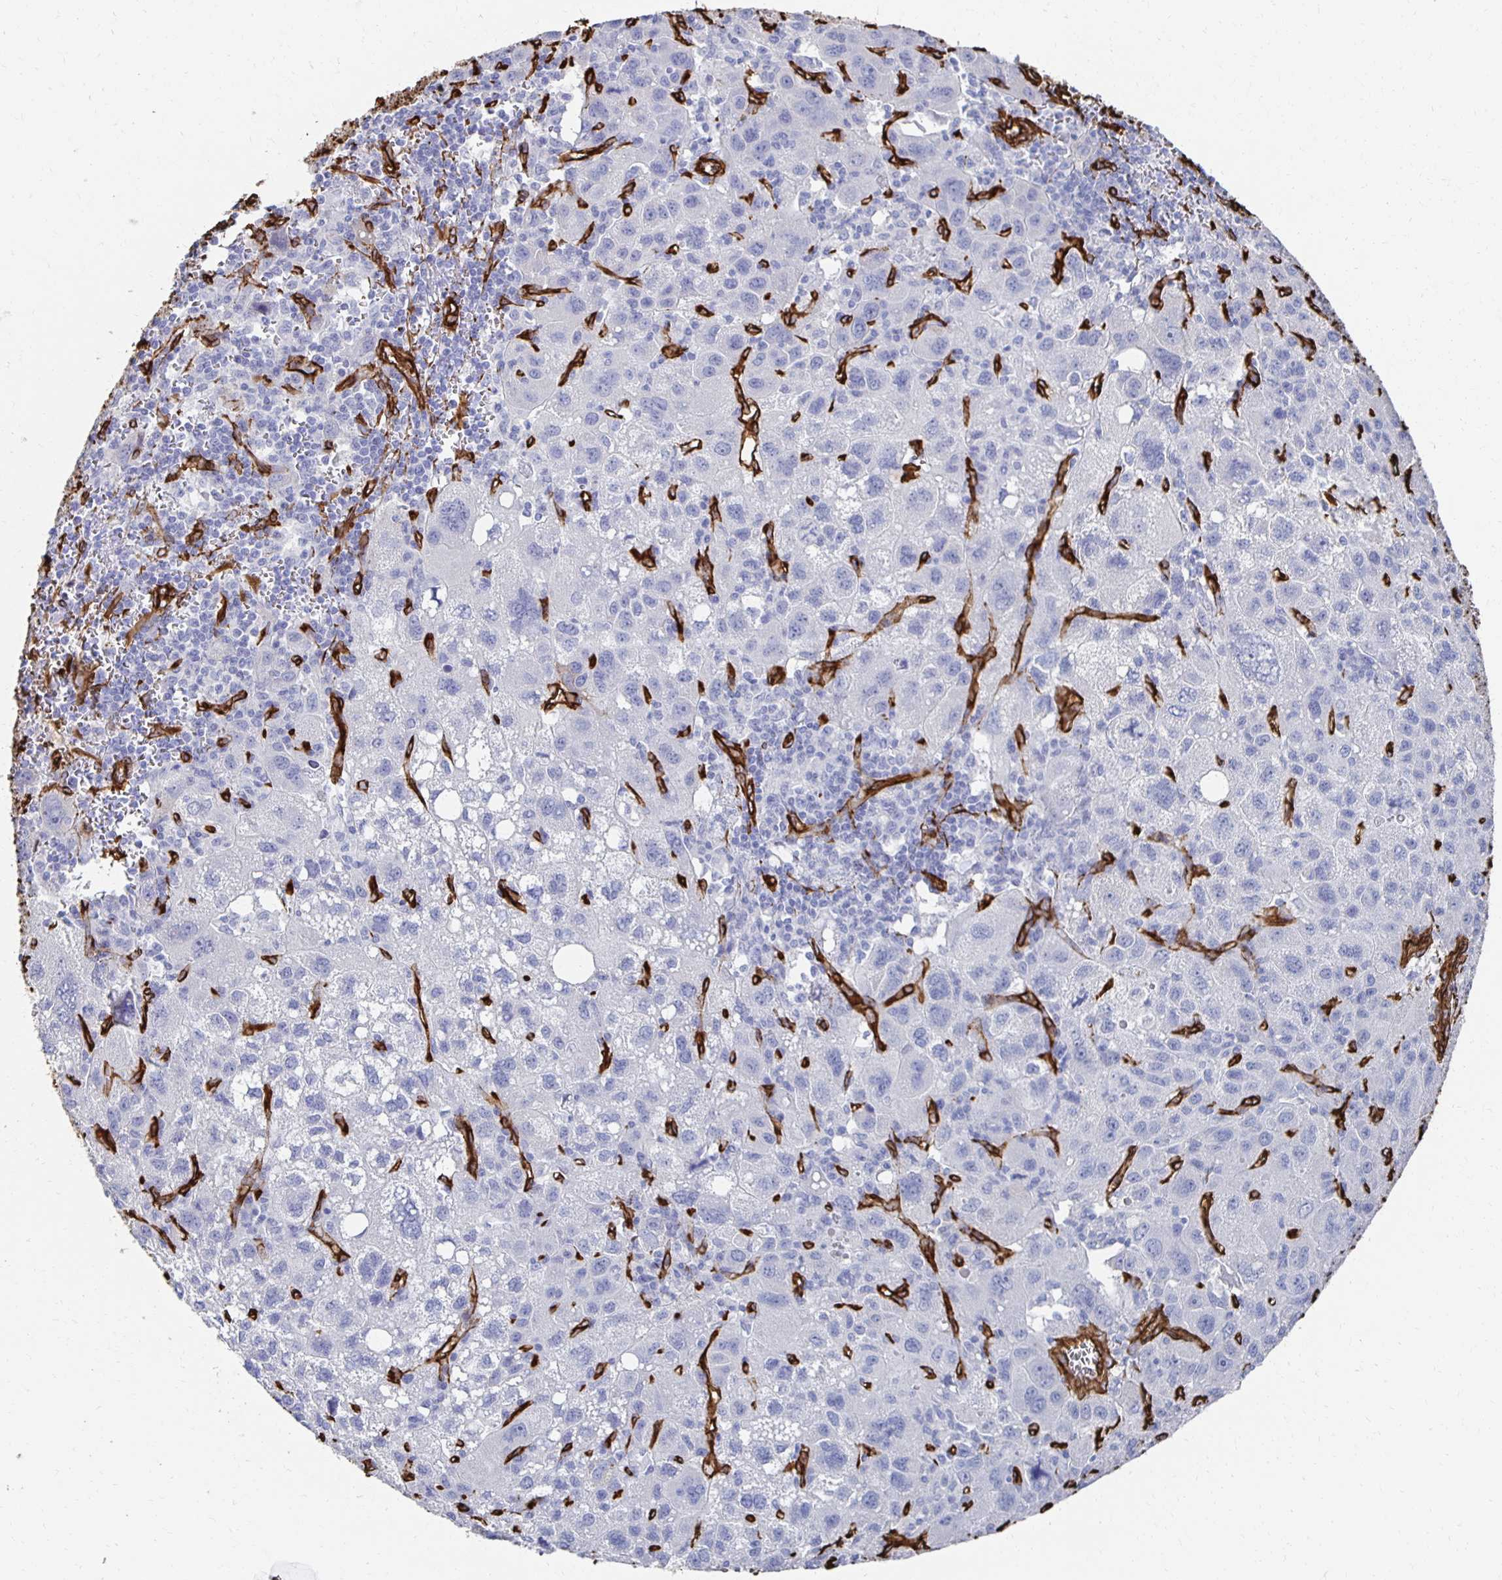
{"staining": {"intensity": "negative", "quantity": "none", "location": "none"}, "tissue": "liver cancer", "cell_type": "Tumor cells", "image_type": "cancer", "snomed": [{"axis": "morphology", "description": "Carcinoma, Hepatocellular, NOS"}, {"axis": "topography", "description": "Liver"}], "caption": "Immunohistochemistry of human liver cancer (hepatocellular carcinoma) shows no positivity in tumor cells.", "gene": "VIPR2", "patient": {"sex": "female", "age": 77}}